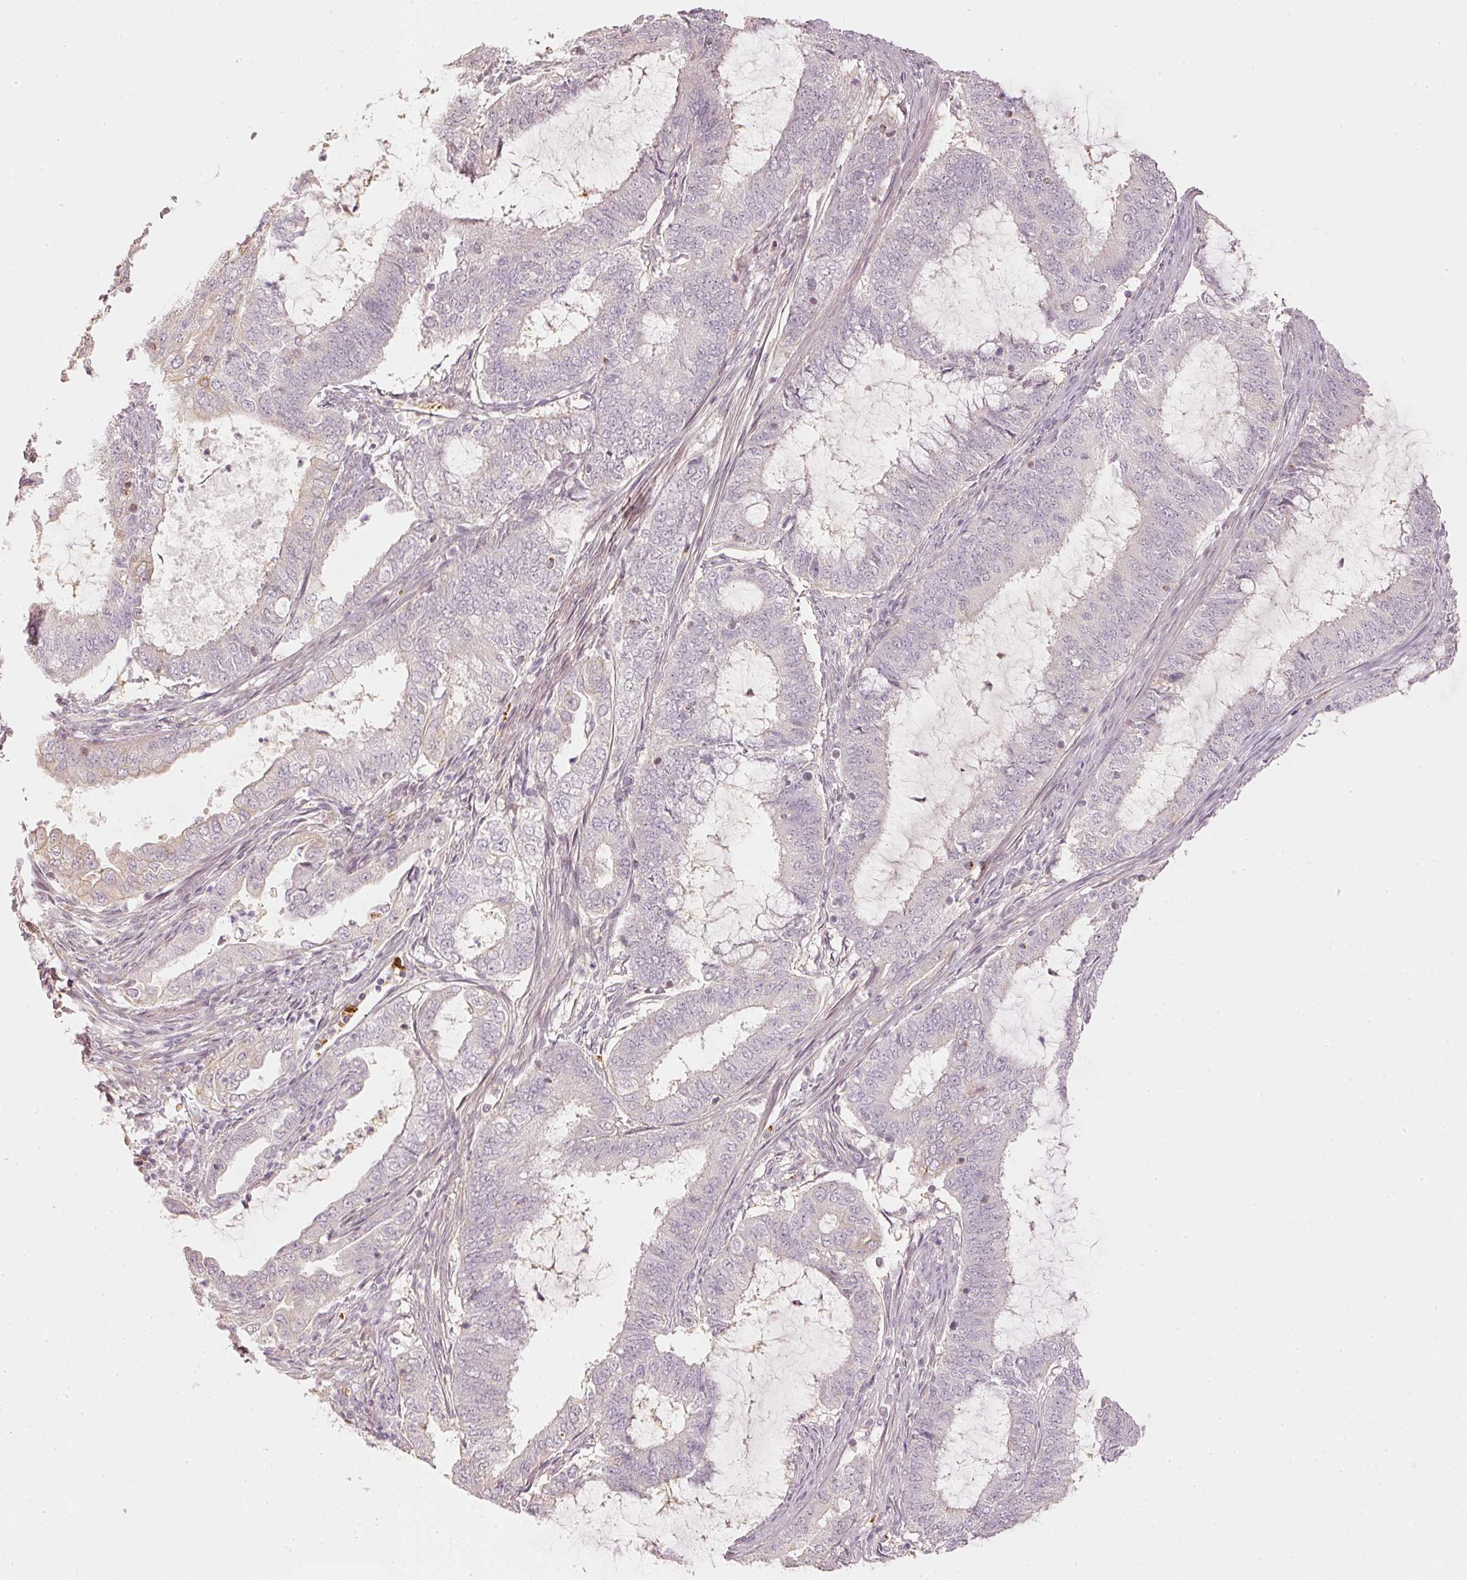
{"staining": {"intensity": "negative", "quantity": "none", "location": "none"}, "tissue": "endometrial cancer", "cell_type": "Tumor cells", "image_type": "cancer", "snomed": [{"axis": "morphology", "description": "Adenocarcinoma, NOS"}, {"axis": "topography", "description": "Endometrium"}], "caption": "A histopathology image of human endometrial cancer (adenocarcinoma) is negative for staining in tumor cells.", "gene": "GZMA", "patient": {"sex": "female", "age": 51}}